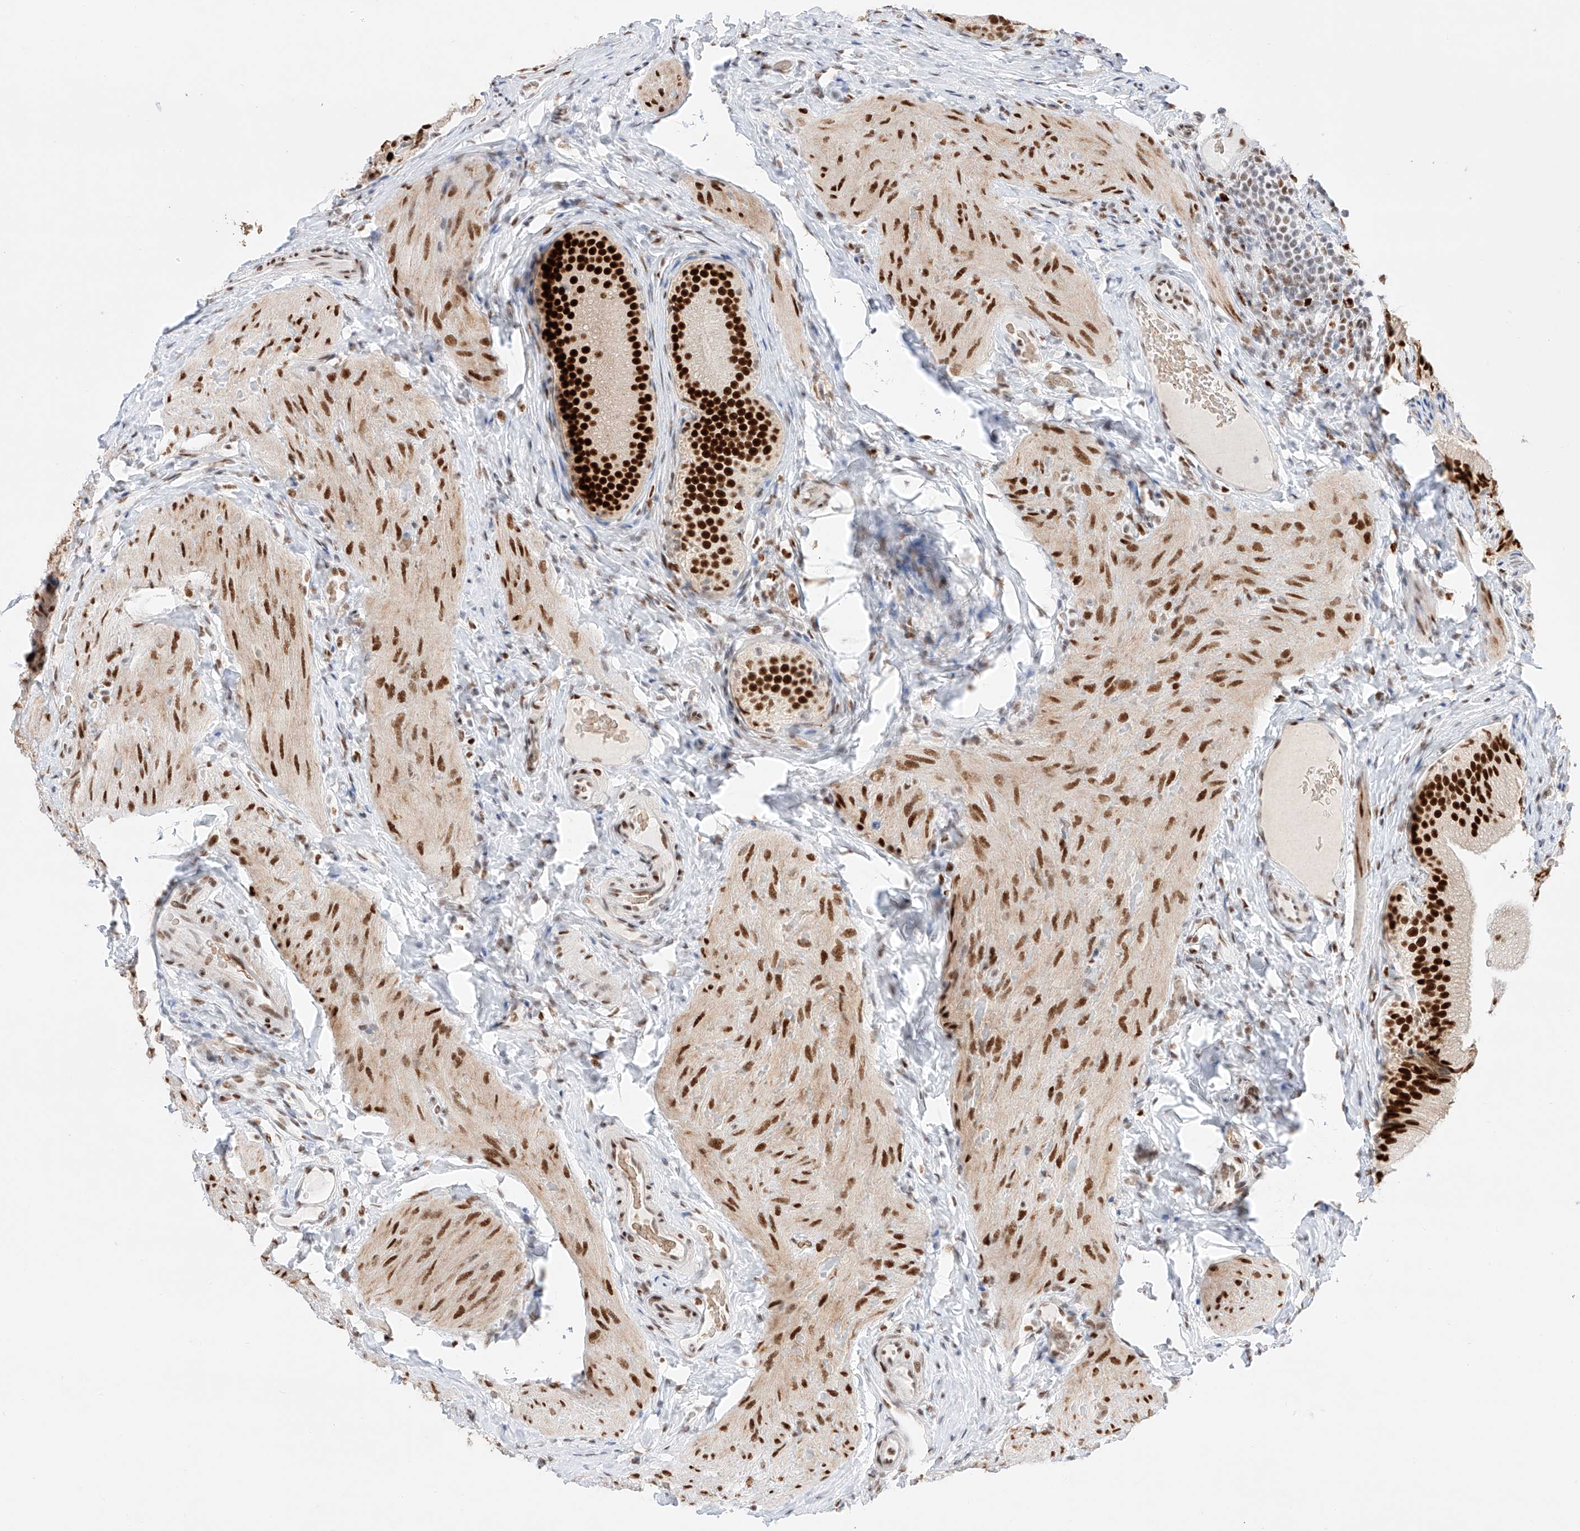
{"staining": {"intensity": "strong", "quantity": ">75%", "location": "nuclear"}, "tissue": "gallbladder", "cell_type": "Glandular cells", "image_type": "normal", "snomed": [{"axis": "morphology", "description": "Normal tissue, NOS"}, {"axis": "topography", "description": "Gallbladder"}], "caption": "Glandular cells display strong nuclear staining in about >75% of cells in normal gallbladder. (Stains: DAB (3,3'-diaminobenzidine) in brown, nuclei in blue, Microscopy: brightfield microscopy at high magnification).", "gene": "APIP", "patient": {"sex": "female", "age": 30}}